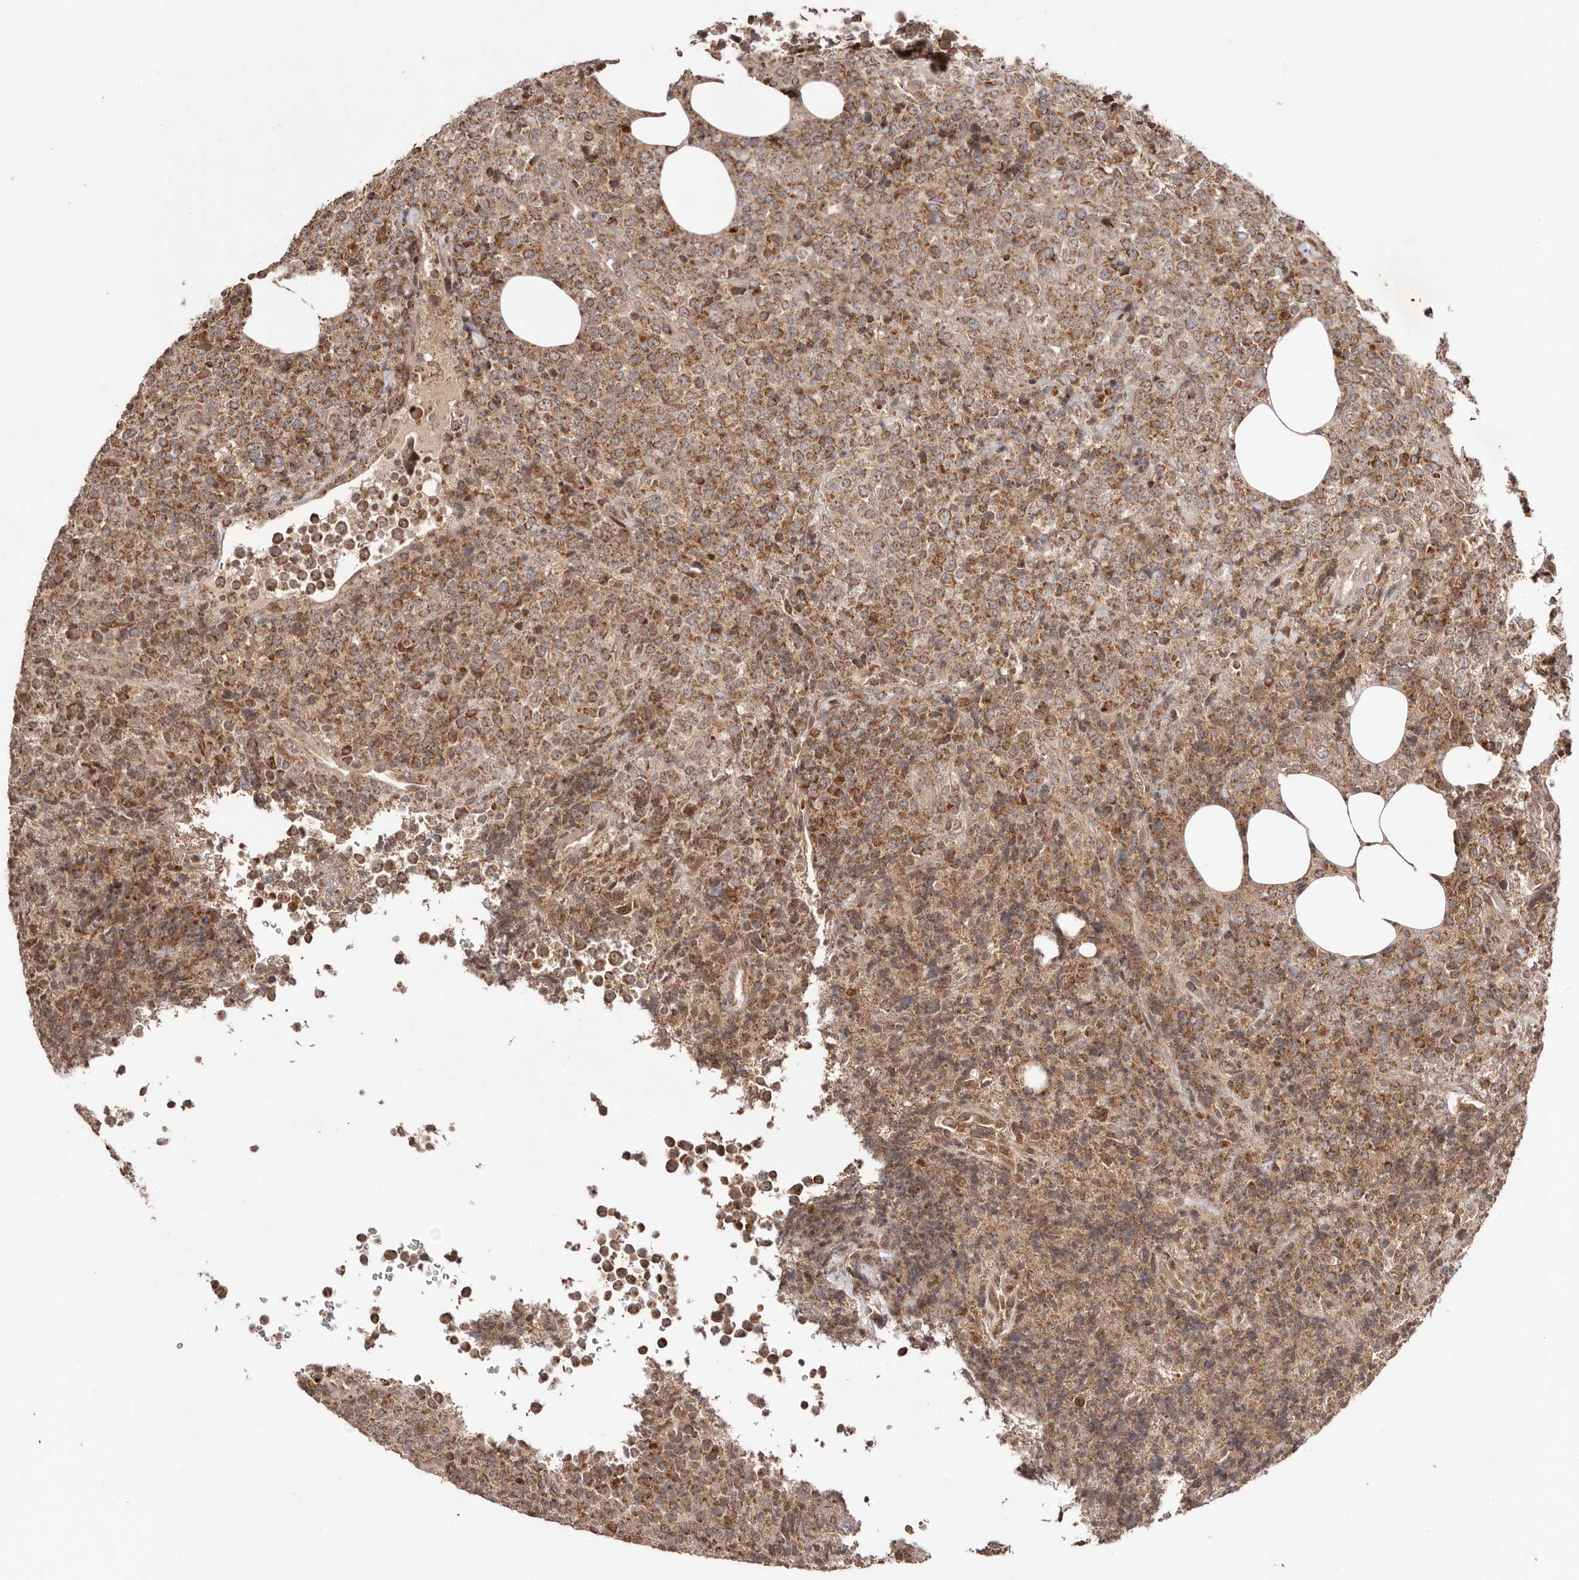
{"staining": {"intensity": "moderate", "quantity": ">75%", "location": "cytoplasmic/membranous"}, "tissue": "lymphoma", "cell_type": "Tumor cells", "image_type": "cancer", "snomed": [{"axis": "morphology", "description": "Malignant lymphoma, non-Hodgkin's type, High grade"}, {"axis": "topography", "description": "Lymph node"}], "caption": "This is a photomicrograph of immunohistochemistry staining of lymphoma, which shows moderate positivity in the cytoplasmic/membranous of tumor cells.", "gene": "EGR3", "patient": {"sex": "male", "age": 13}}